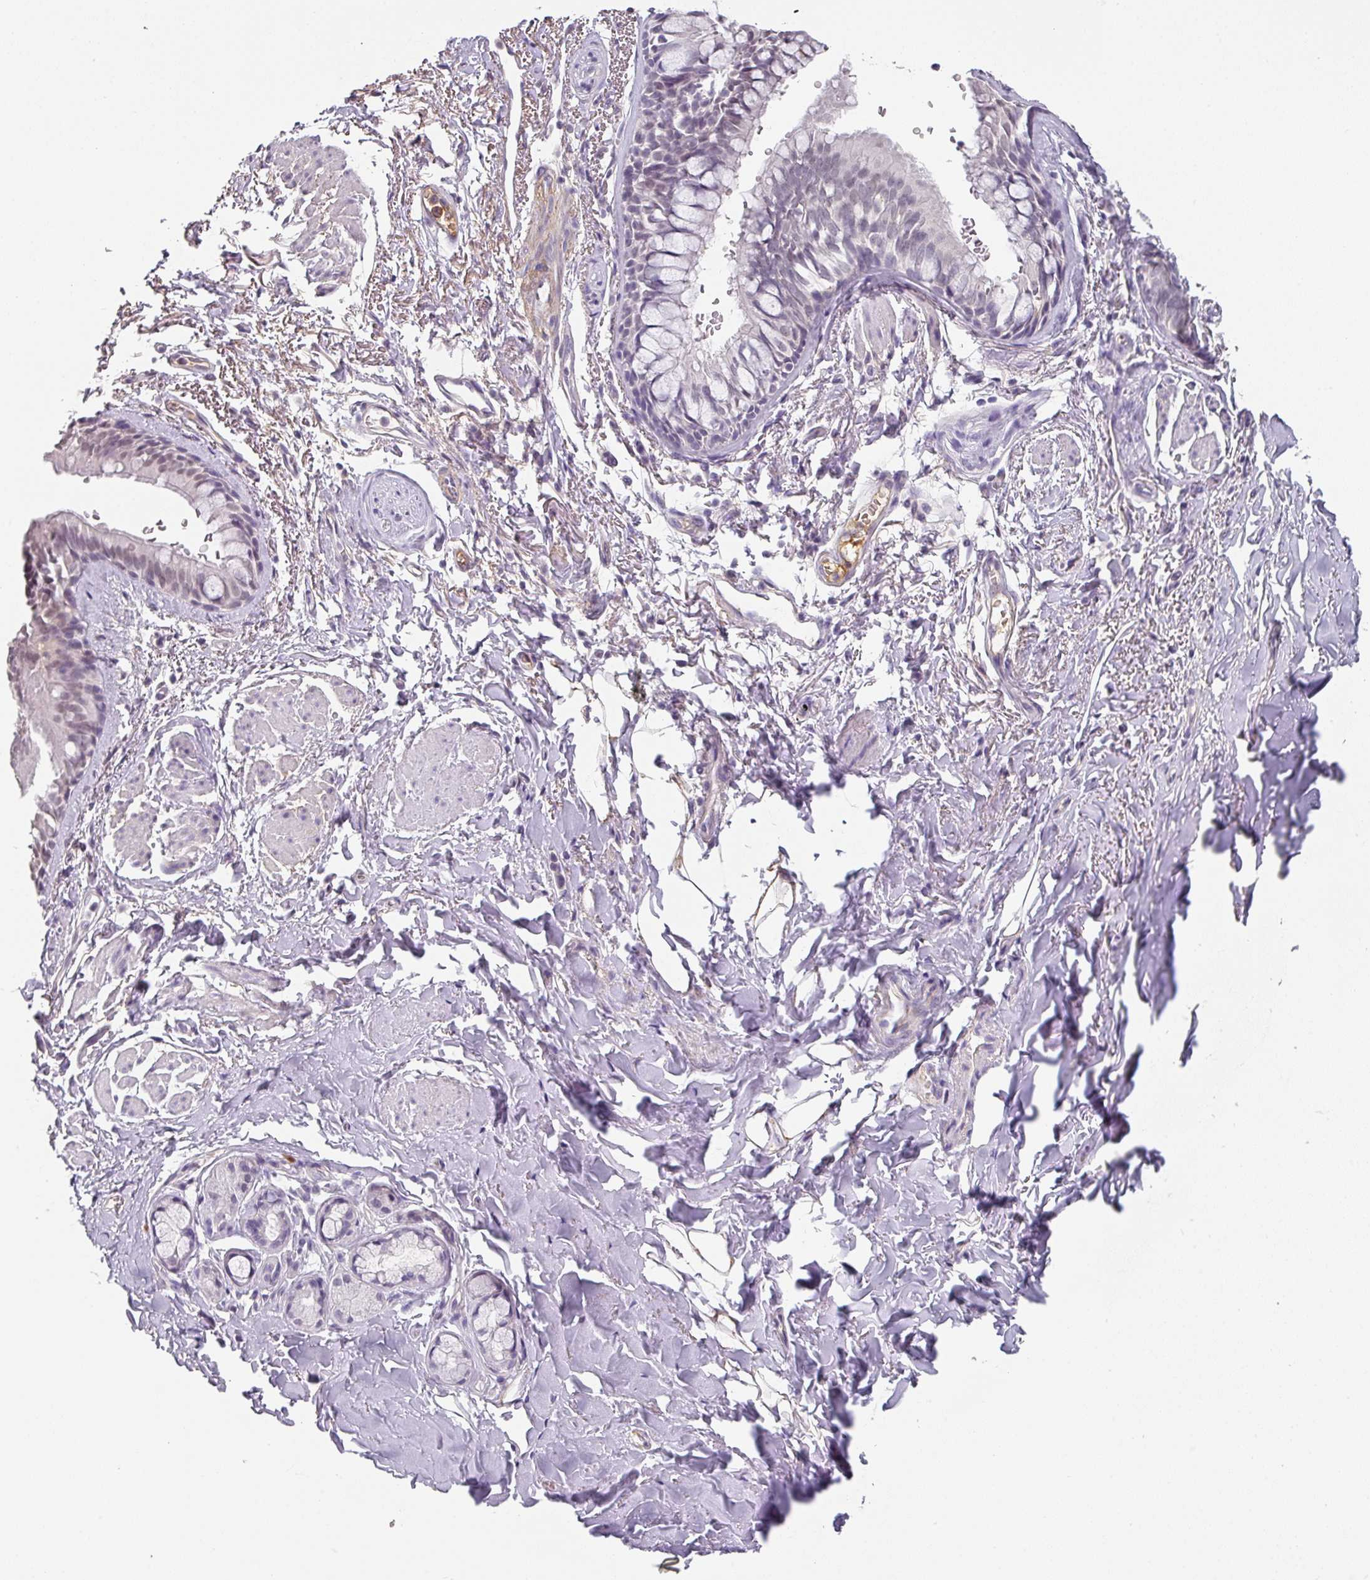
{"staining": {"intensity": "weak", "quantity": "25%-75%", "location": "nuclear"}, "tissue": "bronchus", "cell_type": "Respiratory epithelial cells", "image_type": "normal", "snomed": [{"axis": "morphology", "description": "Normal tissue, NOS"}, {"axis": "topography", "description": "Bronchus"}], "caption": "The image demonstrates staining of normal bronchus, revealing weak nuclear protein expression (brown color) within respiratory epithelial cells. (Stains: DAB in brown, nuclei in blue, Microscopy: brightfield microscopy at high magnification).", "gene": "C1QB", "patient": {"sex": "male", "age": 67}}